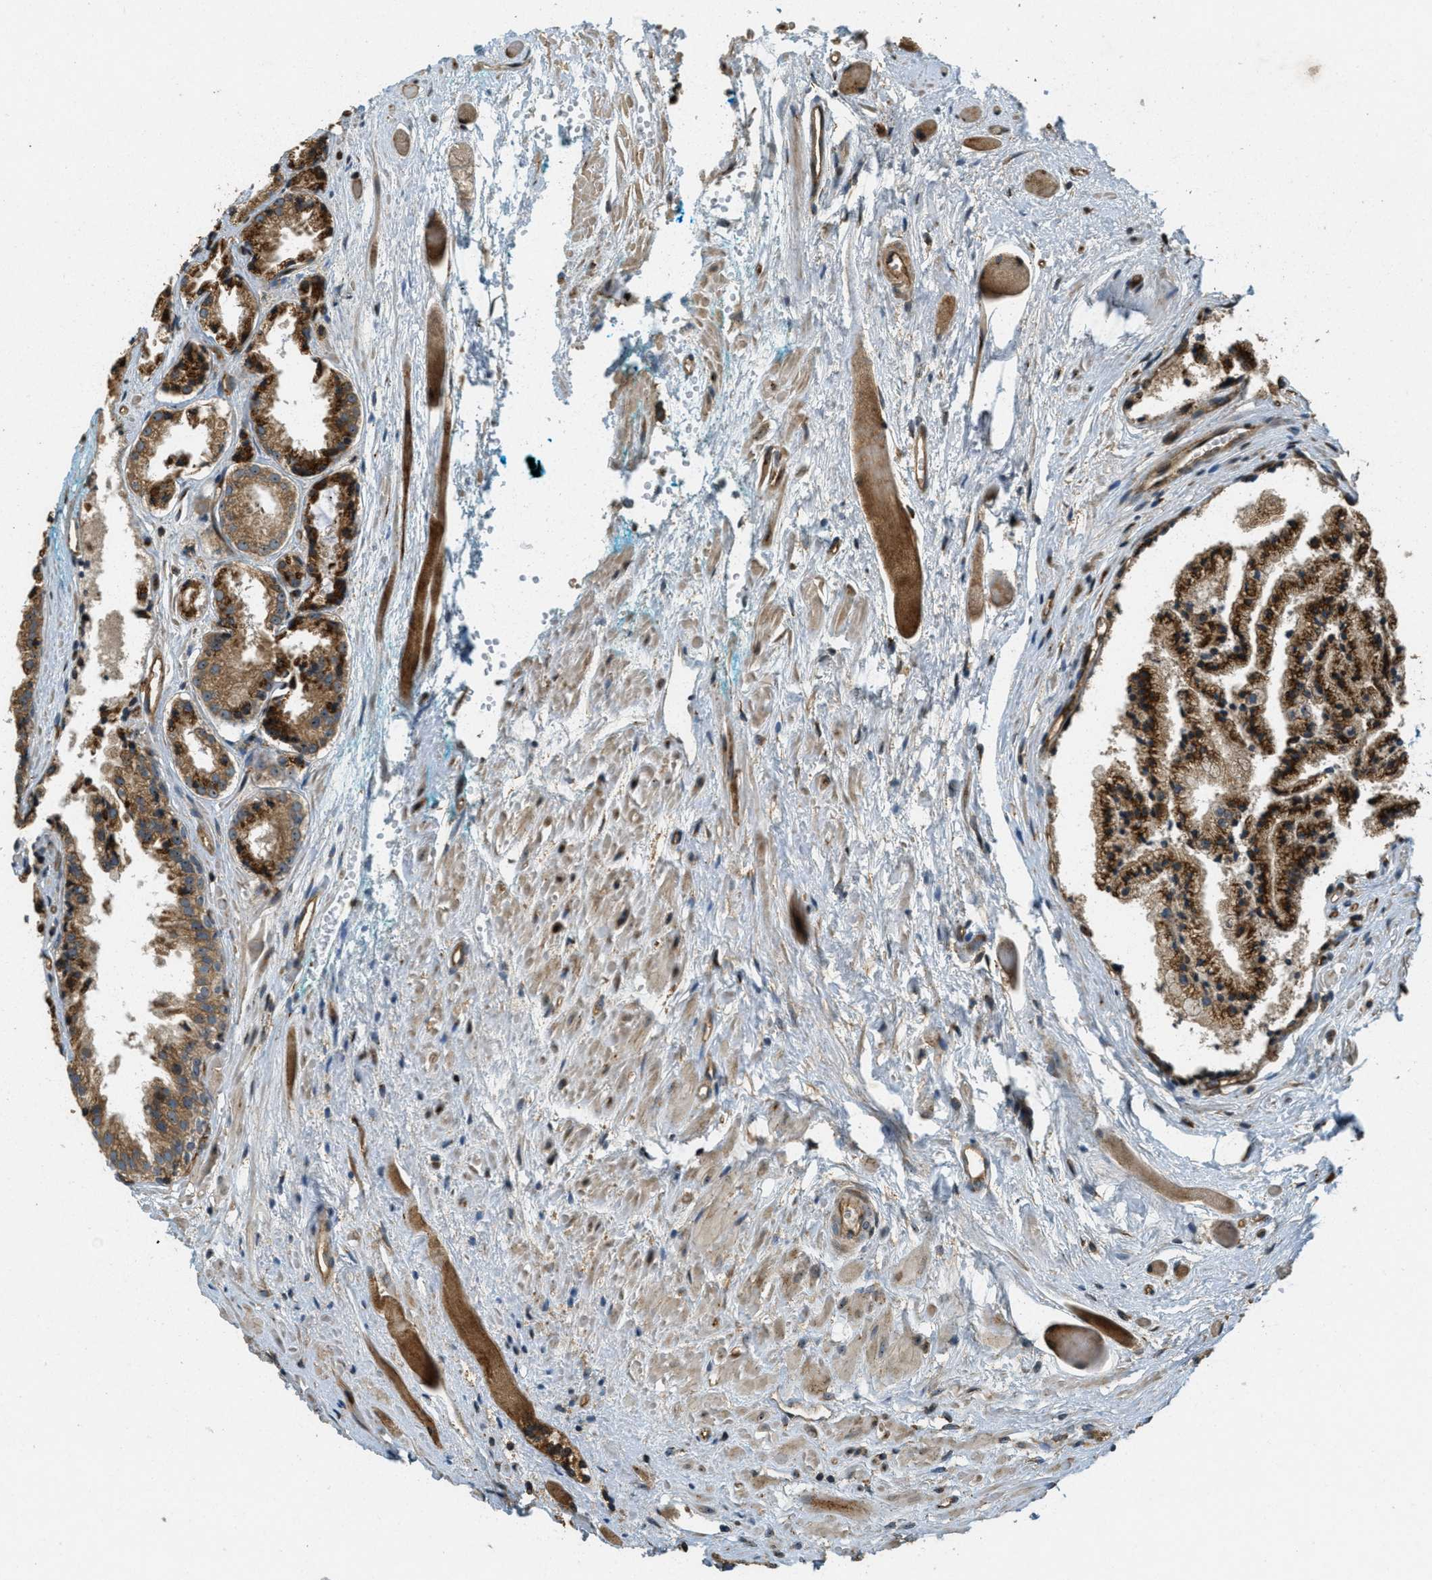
{"staining": {"intensity": "strong", "quantity": ">75%", "location": "cytoplasmic/membranous"}, "tissue": "prostate cancer", "cell_type": "Tumor cells", "image_type": "cancer", "snomed": [{"axis": "morphology", "description": "Adenocarcinoma, Low grade"}, {"axis": "topography", "description": "Prostate"}], "caption": "Immunohistochemistry (IHC) image of human low-grade adenocarcinoma (prostate) stained for a protein (brown), which reveals high levels of strong cytoplasmic/membranous staining in approximately >75% of tumor cells.", "gene": "LRP12", "patient": {"sex": "male", "age": 57}}